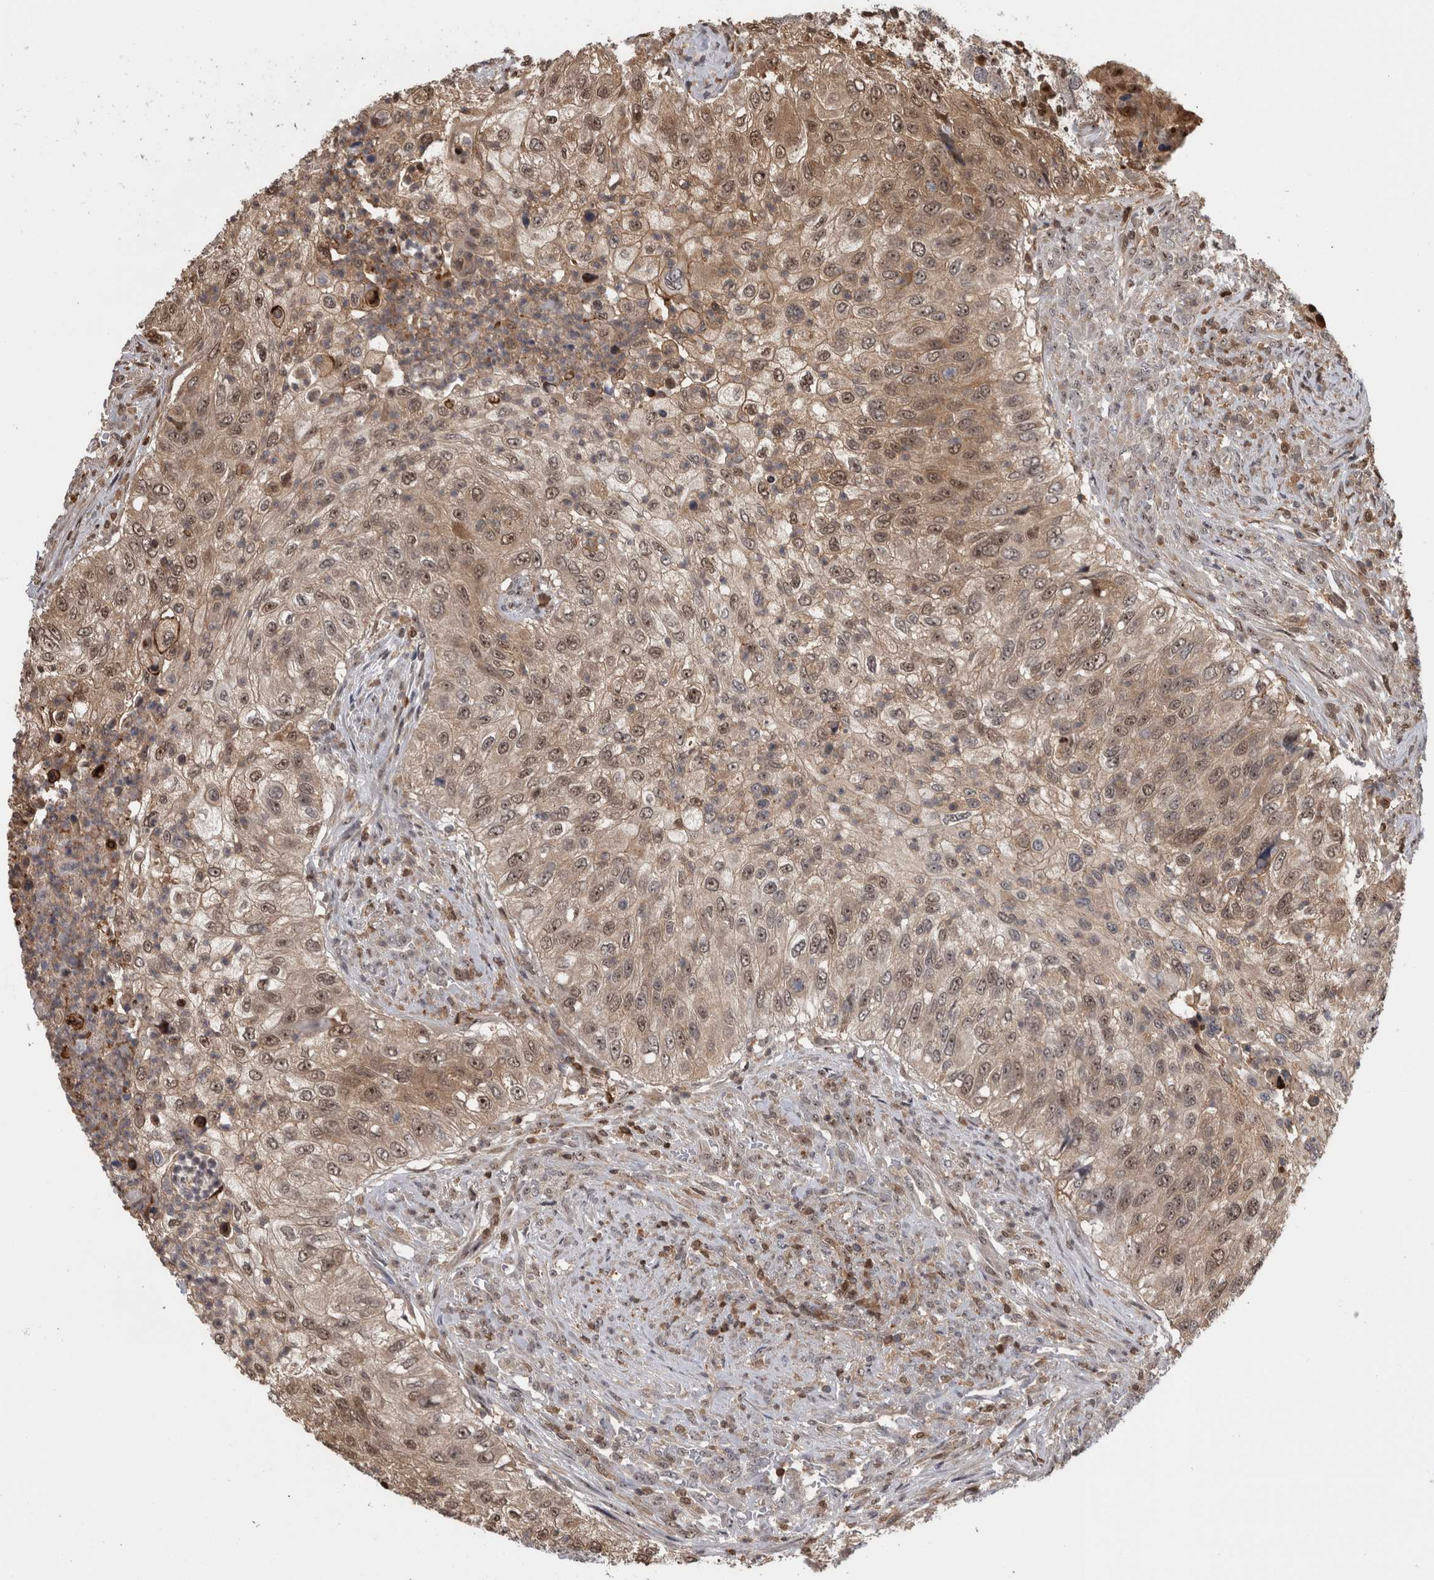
{"staining": {"intensity": "moderate", "quantity": ">75%", "location": "cytoplasmic/membranous,nuclear"}, "tissue": "urothelial cancer", "cell_type": "Tumor cells", "image_type": "cancer", "snomed": [{"axis": "morphology", "description": "Urothelial carcinoma, High grade"}, {"axis": "topography", "description": "Urinary bladder"}], "caption": "Moderate cytoplasmic/membranous and nuclear protein expression is appreciated in about >75% of tumor cells in urothelial cancer.", "gene": "TDRD7", "patient": {"sex": "female", "age": 60}}